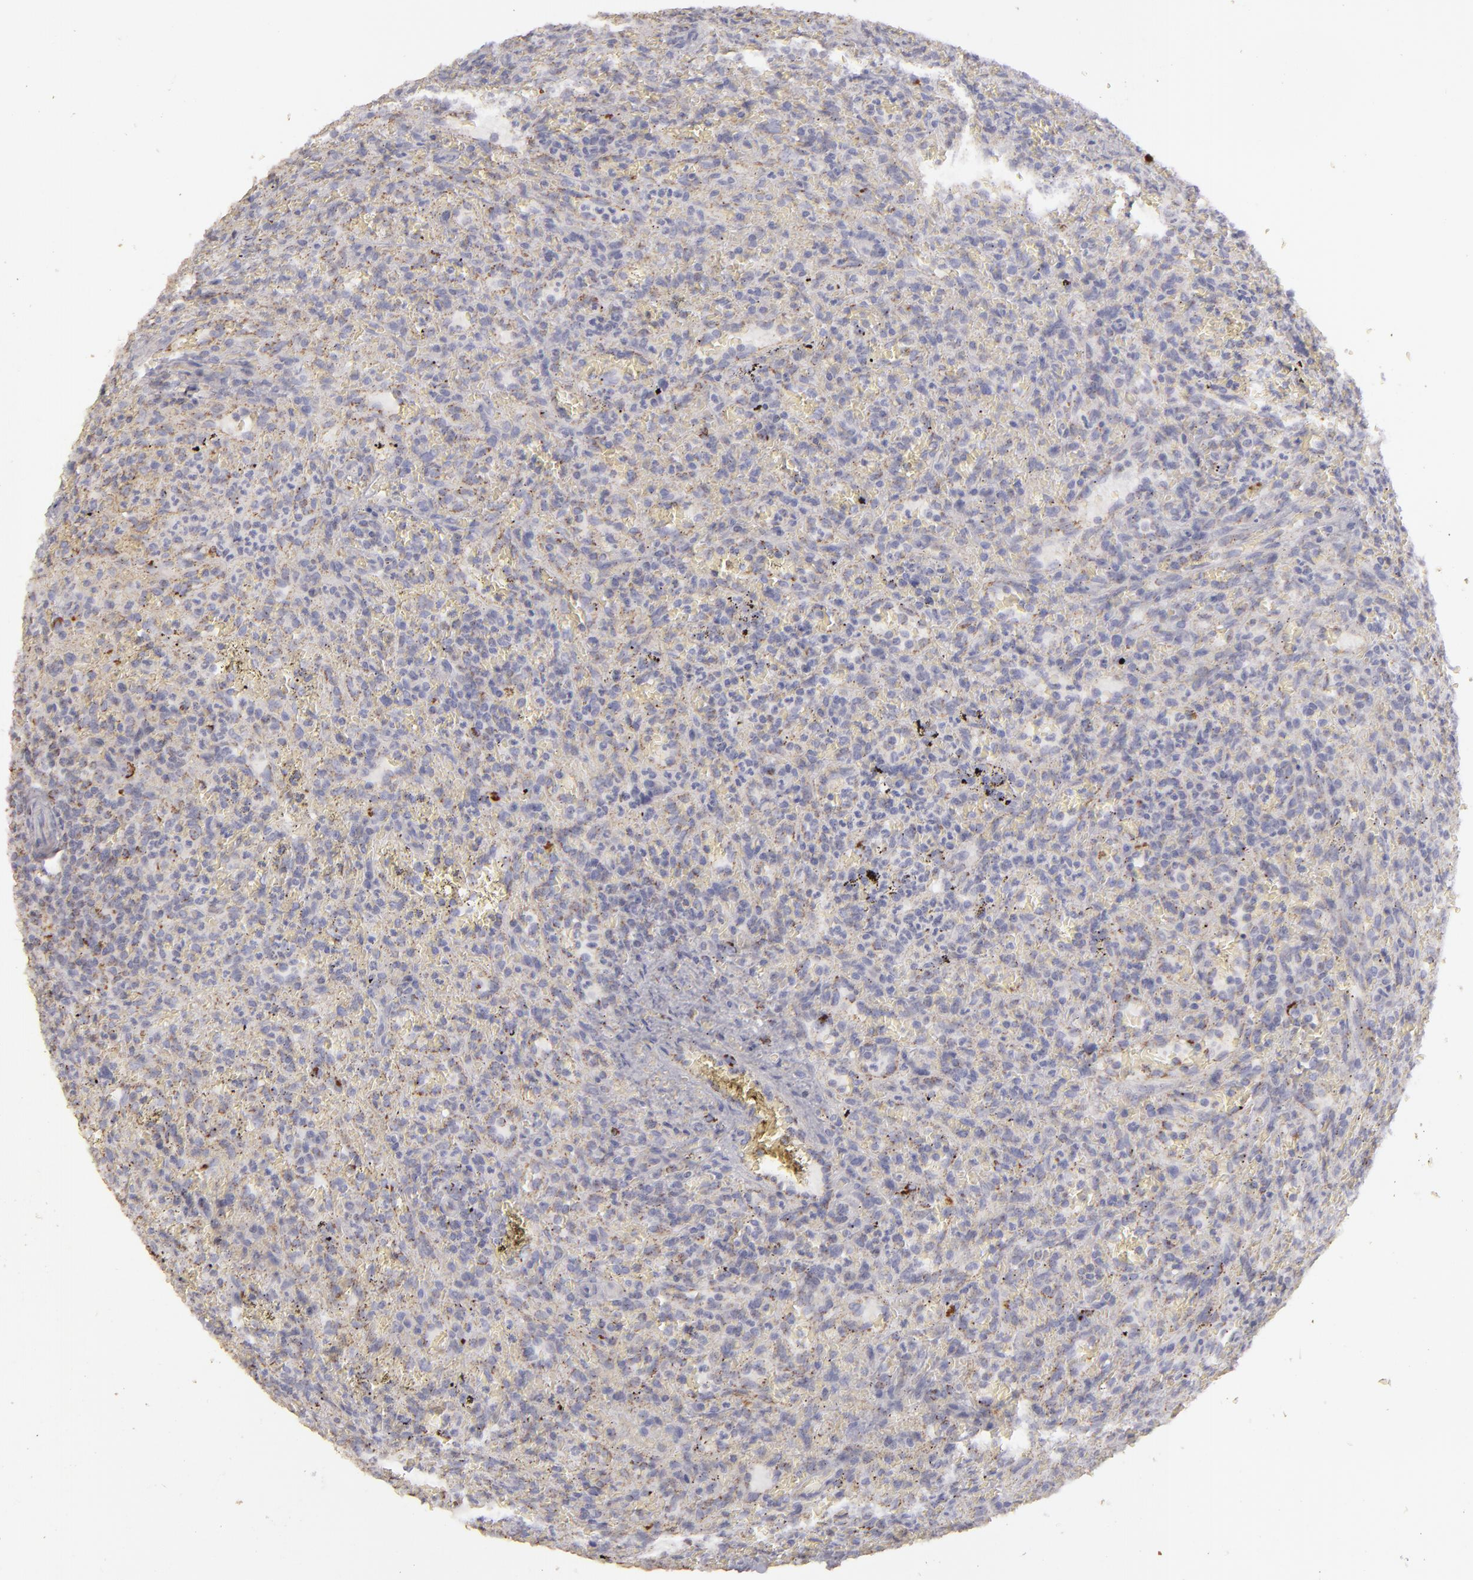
{"staining": {"intensity": "moderate", "quantity": "<25%", "location": "cytoplasmic/membranous"}, "tissue": "lymphoma", "cell_type": "Tumor cells", "image_type": "cancer", "snomed": [{"axis": "morphology", "description": "Malignant lymphoma, non-Hodgkin's type, Low grade"}, {"axis": "topography", "description": "Spleen"}], "caption": "The micrograph reveals a brown stain indicating the presence of a protein in the cytoplasmic/membranous of tumor cells in malignant lymphoma, non-Hodgkin's type (low-grade). (DAB IHC with brightfield microscopy, high magnification).", "gene": "CFB", "patient": {"sex": "female", "age": 64}}